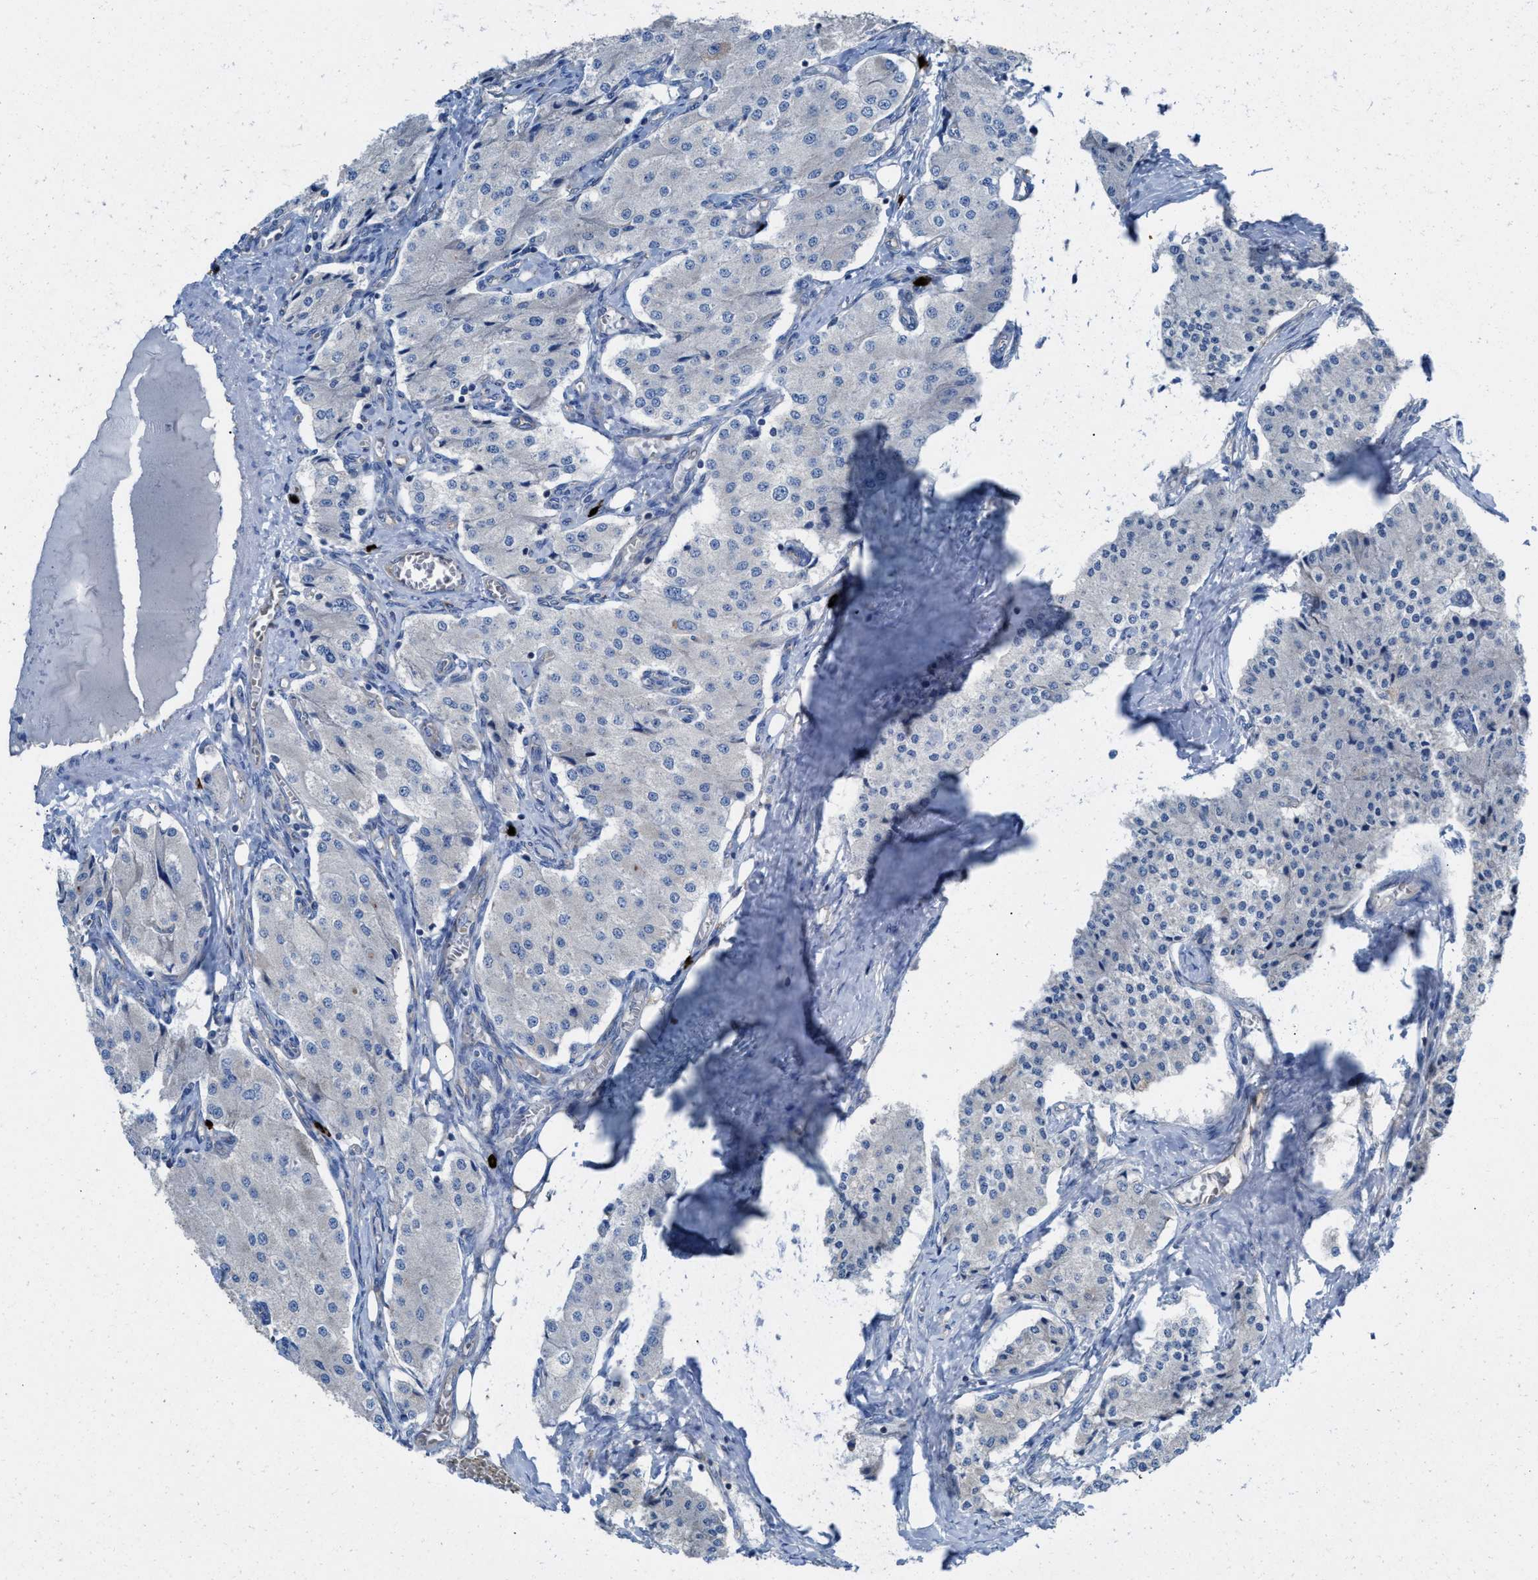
{"staining": {"intensity": "negative", "quantity": "none", "location": "none"}, "tissue": "carcinoid", "cell_type": "Tumor cells", "image_type": "cancer", "snomed": [{"axis": "morphology", "description": "Carcinoid, malignant, NOS"}, {"axis": "topography", "description": "Colon"}], "caption": "A photomicrograph of human carcinoid is negative for staining in tumor cells.", "gene": "NYAP1", "patient": {"sex": "female", "age": 52}}